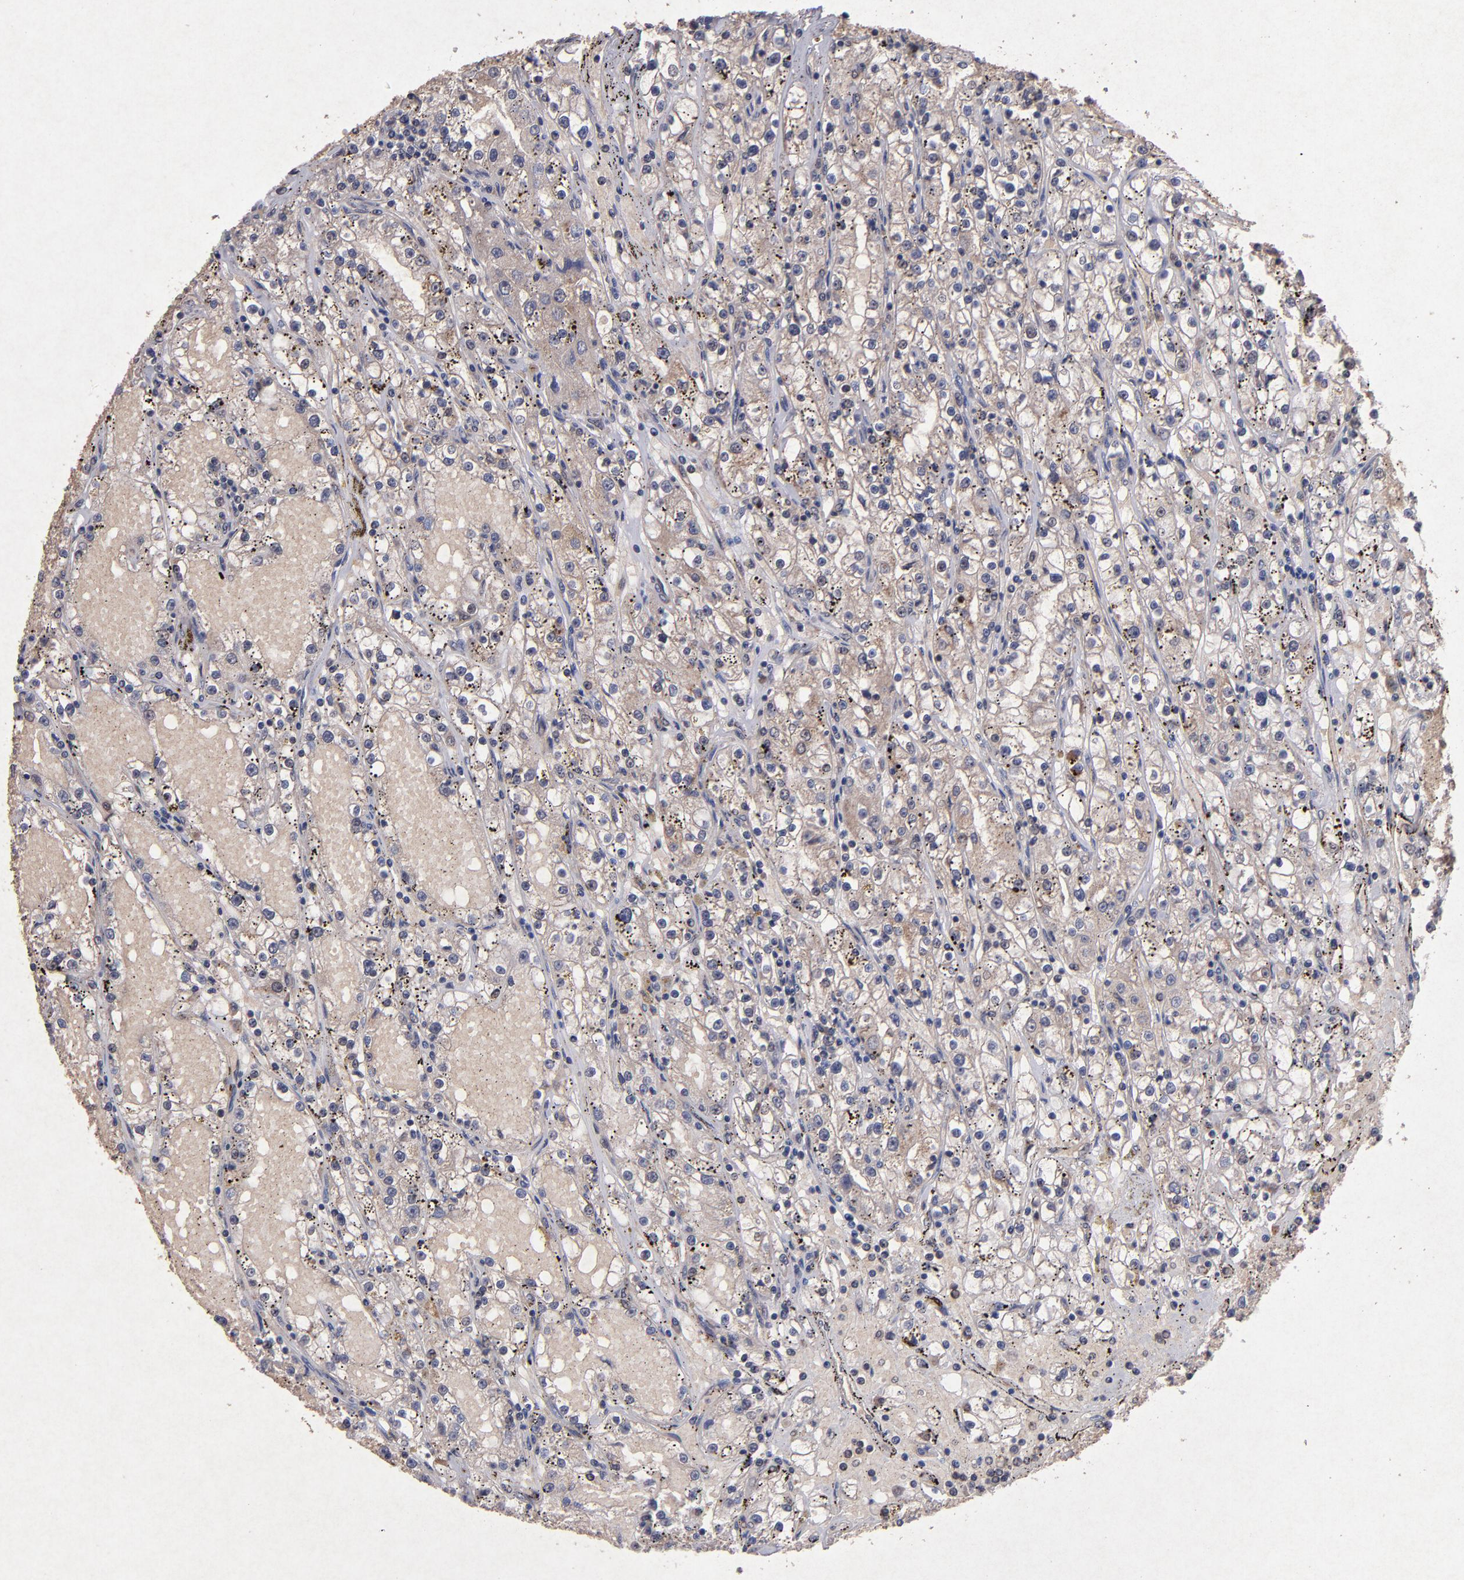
{"staining": {"intensity": "weak", "quantity": "<25%", "location": "cytoplasmic/membranous"}, "tissue": "renal cancer", "cell_type": "Tumor cells", "image_type": "cancer", "snomed": [{"axis": "morphology", "description": "Adenocarcinoma, NOS"}, {"axis": "topography", "description": "Kidney"}], "caption": "High magnification brightfield microscopy of renal cancer stained with DAB (brown) and counterstained with hematoxylin (blue): tumor cells show no significant positivity.", "gene": "TIMM9", "patient": {"sex": "male", "age": 56}}